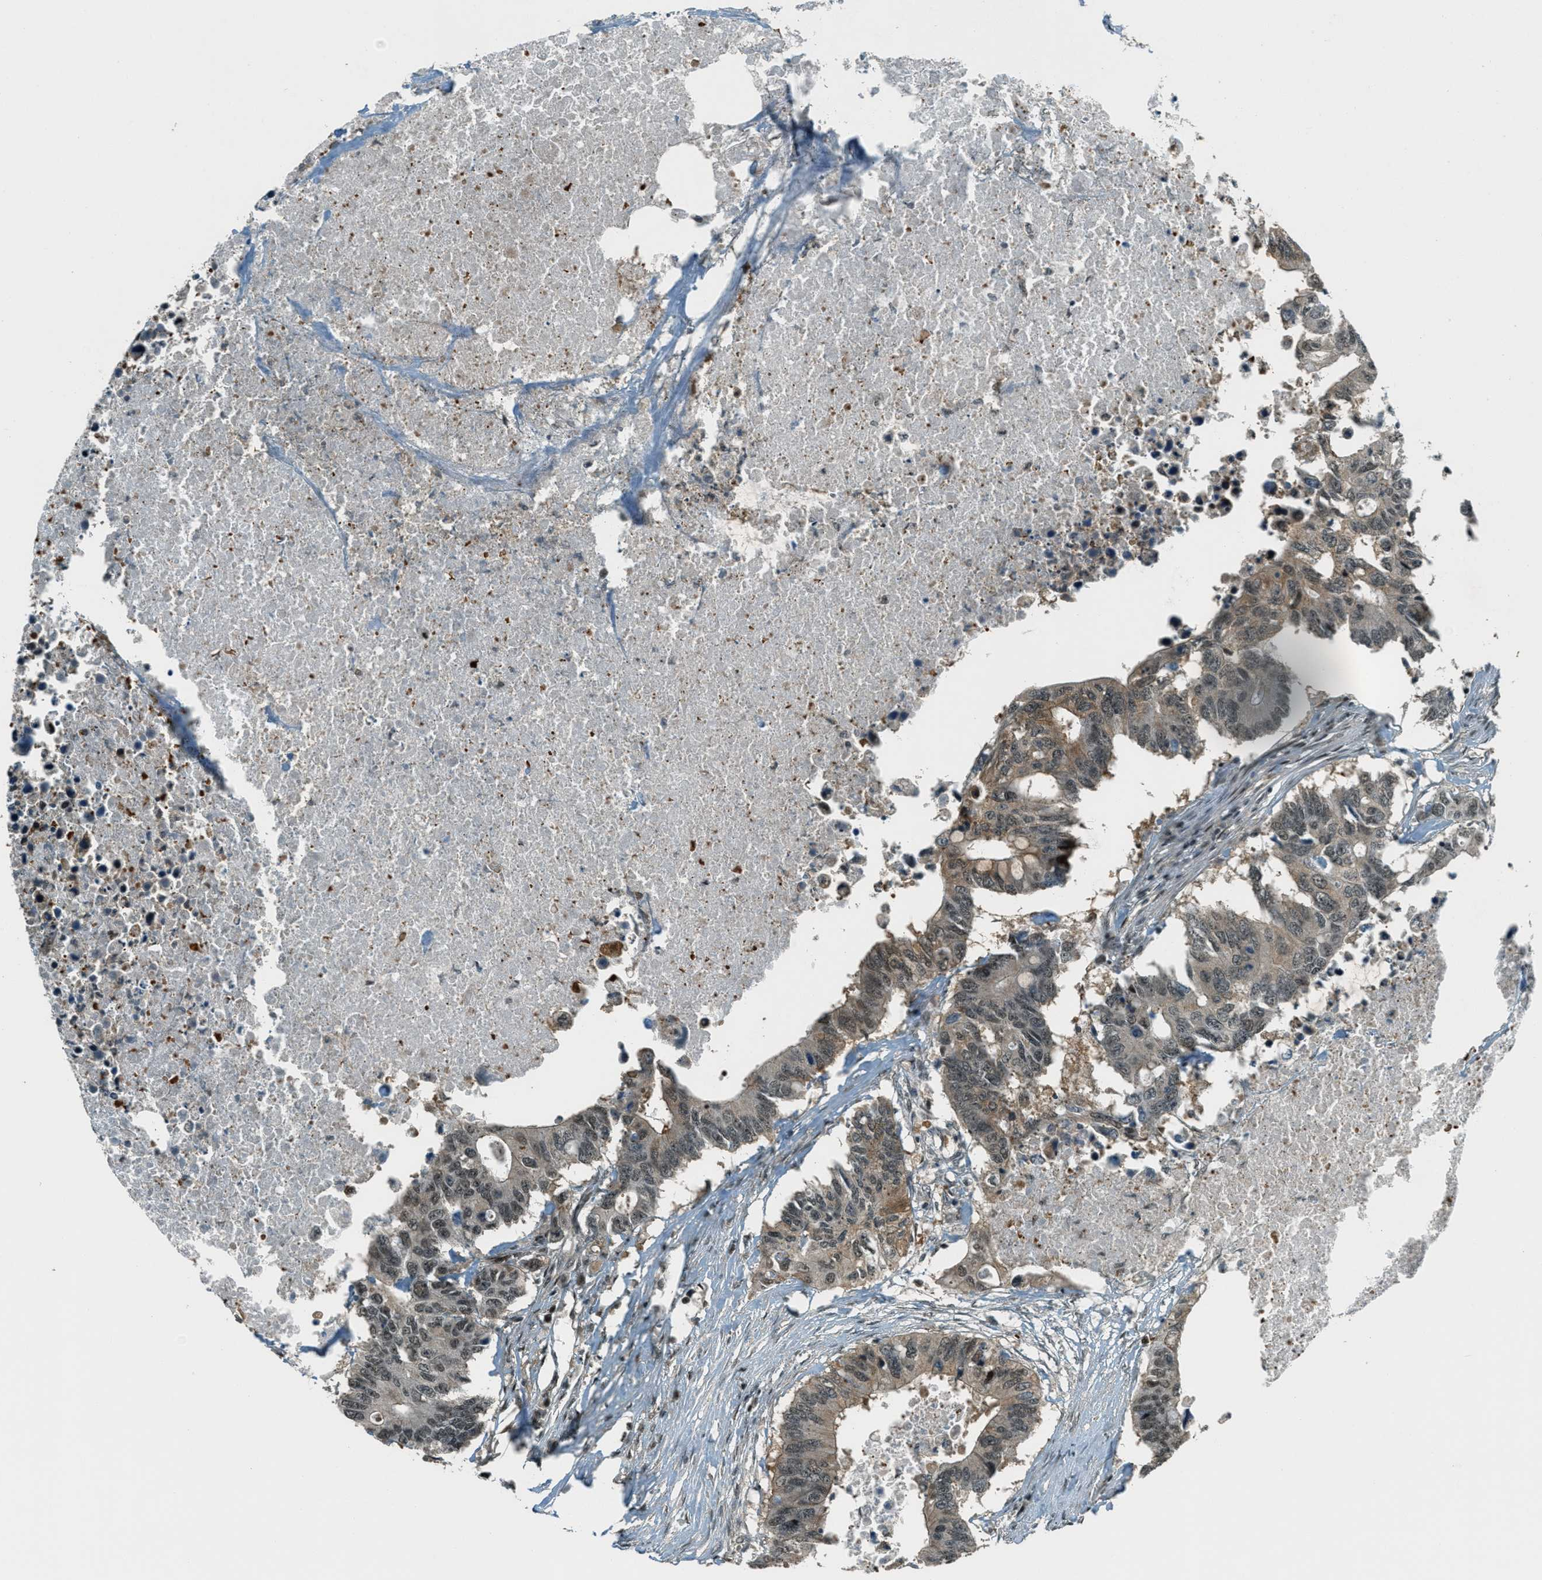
{"staining": {"intensity": "moderate", "quantity": ">75%", "location": "cytoplasmic/membranous,nuclear"}, "tissue": "colorectal cancer", "cell_type": "Tumor cells", "image_type": "cancer", "snomed": [{"axis": "morphology", "description": "Adenocarcinoma, NOS"}, {"axis": "topography", "description": "Colon"}], "caption": "Colorectal adenocarcinoma stained with DAB (3,3'-diaminobenzidine) immunohistochemistry (IHC) displays medium levels of moderate cytoplasmic/membranous and nuclear expression in approximately >75% of tumor cells.", "gene": "FOXM1", "patient": {"sex": "male", "age": 71}}